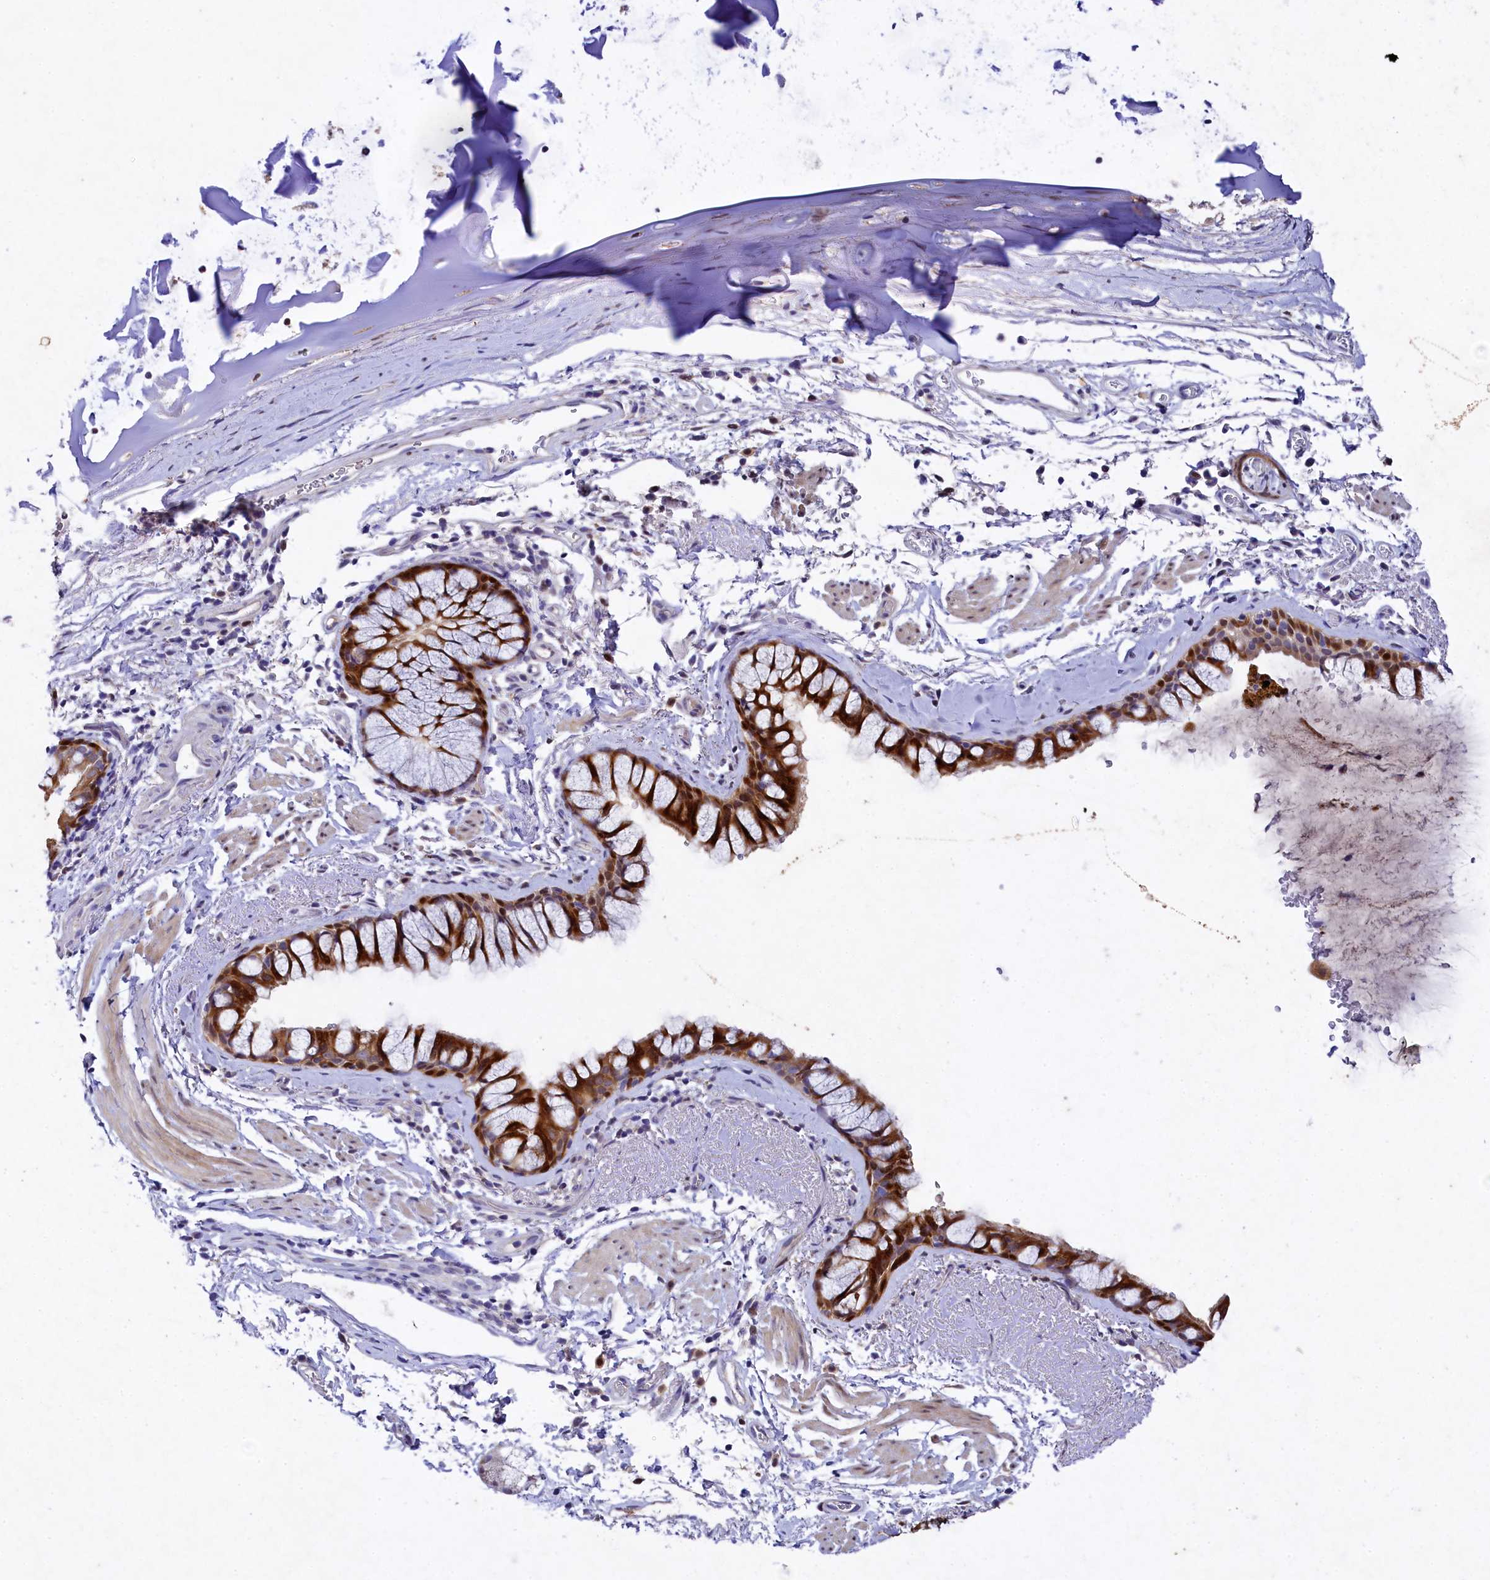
{"staining": {"intensity": "strong", "quantity": ">75%", "location": "cytoplasmic/membranous"}, "tissue": "bronchus", "cell_type": "Respiratory epithelial cells", "image_type": "normal", "snomed": [{"axis": "morphology", "description": "Normal tissue, NOS"}, {"axis": "topography", "description": "Bronchus"}], "caption": "A histopathology image showing strong cytoplasmic/membranous expression in about >75% of respiratory epithelial cells in normal bronchus, as visualized by brown immunohistochemical staining.", "gene": "TGDS", "patient": {"sex": "male", "age": 65}}